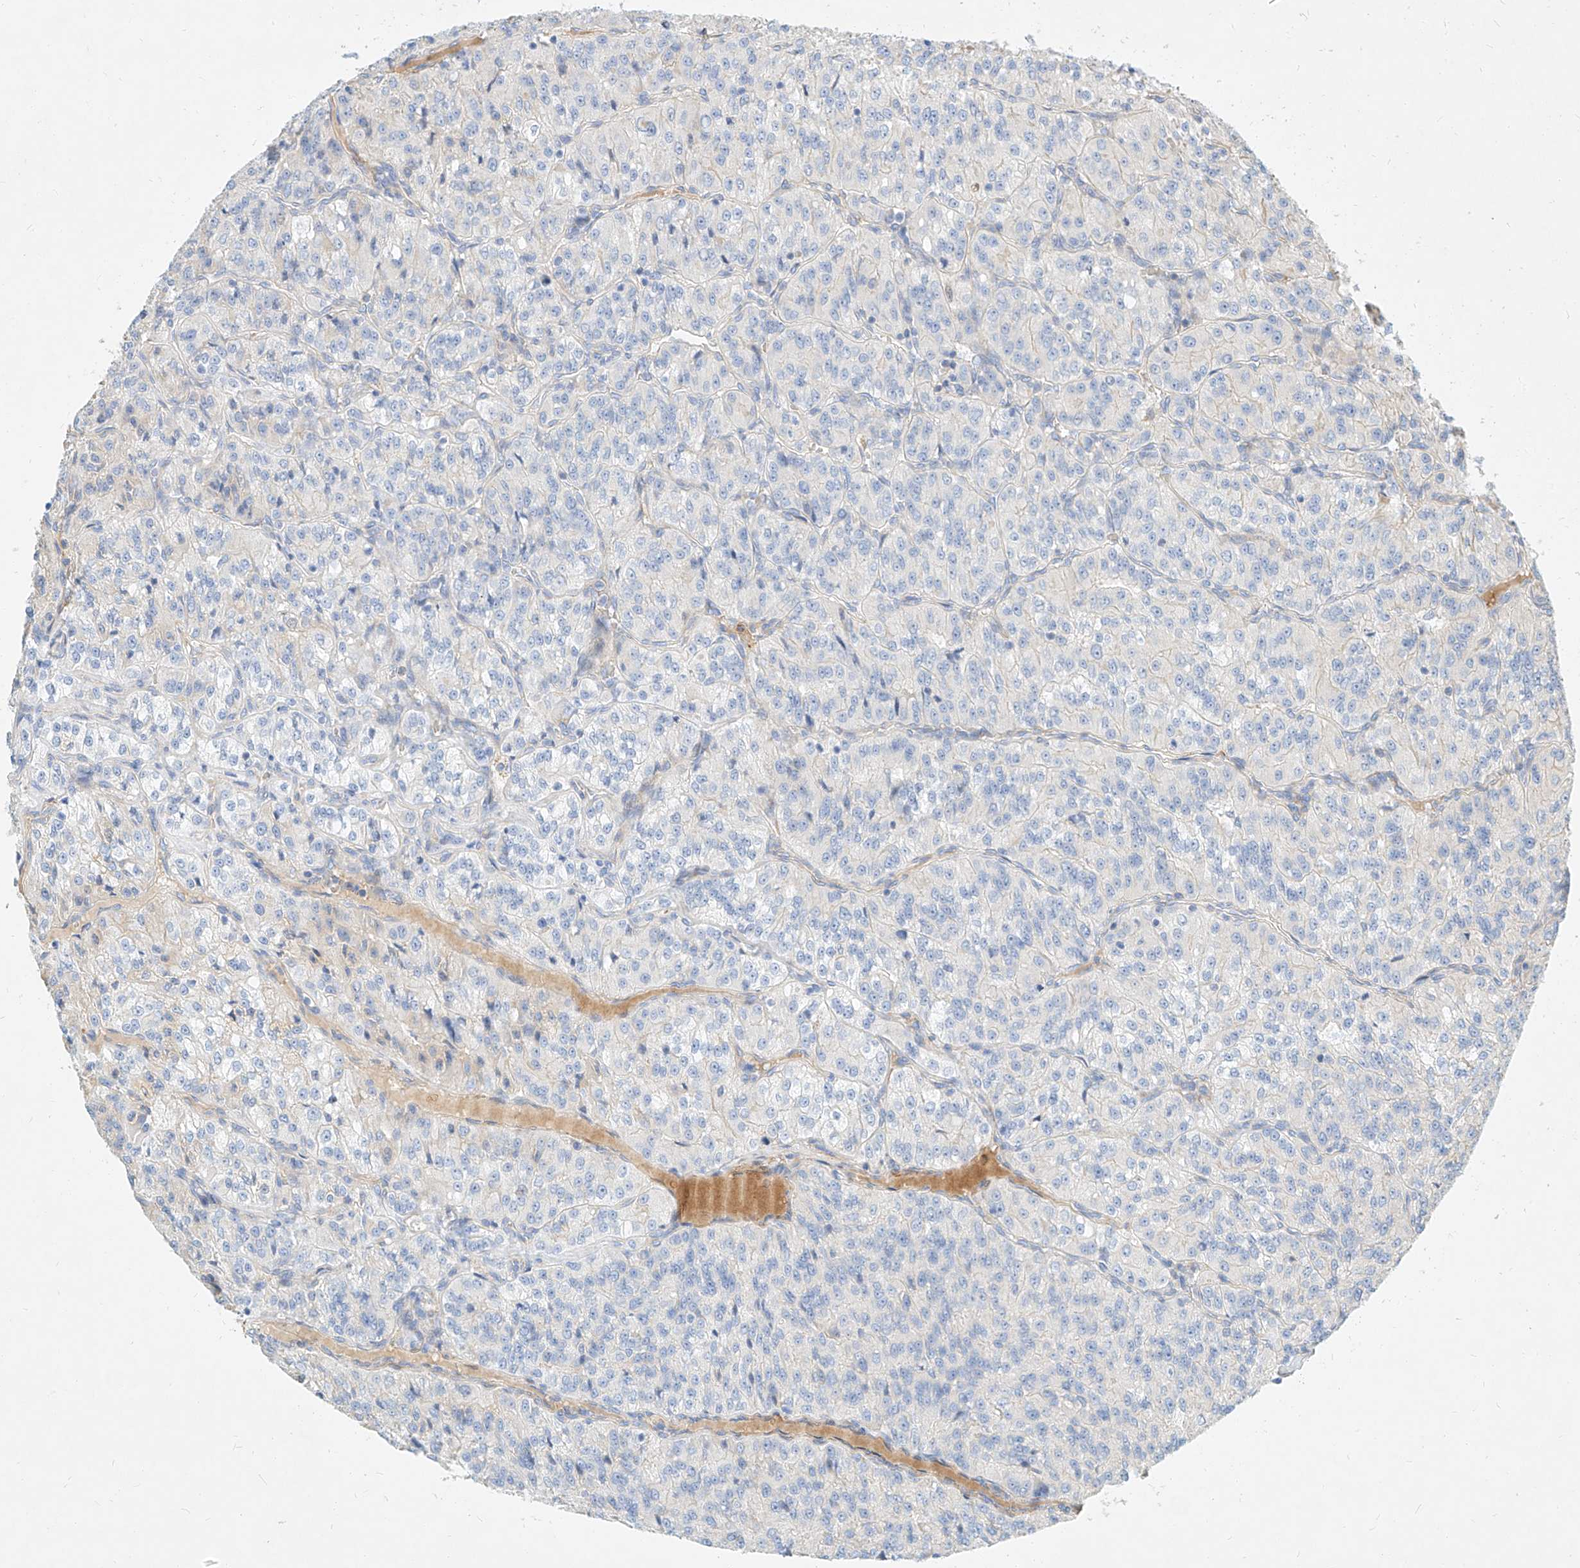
{"staining": {"intensity": "negative", "quantity": "none", "location": "none"}, "tissue": "renal cancer", "cell_type": "Tumor cells", "image_type": "cancer", "snomed": [{"axis": "morphology", "description": "Adenocarcinoma, NOS"}, {"axis": "topography", "description": "Kidney"}], "caption": "Protein analysis of renal adenocarcinoma exhibits no significant staining in tumor cells. Brightfield microscopy of immunohistochemistry (IHC) stained with DAB (brown) and hematoxylin (blue), captured at high magnification.", "gene": "KCNH5", "patient": {"sex": "female", "age": 63}}